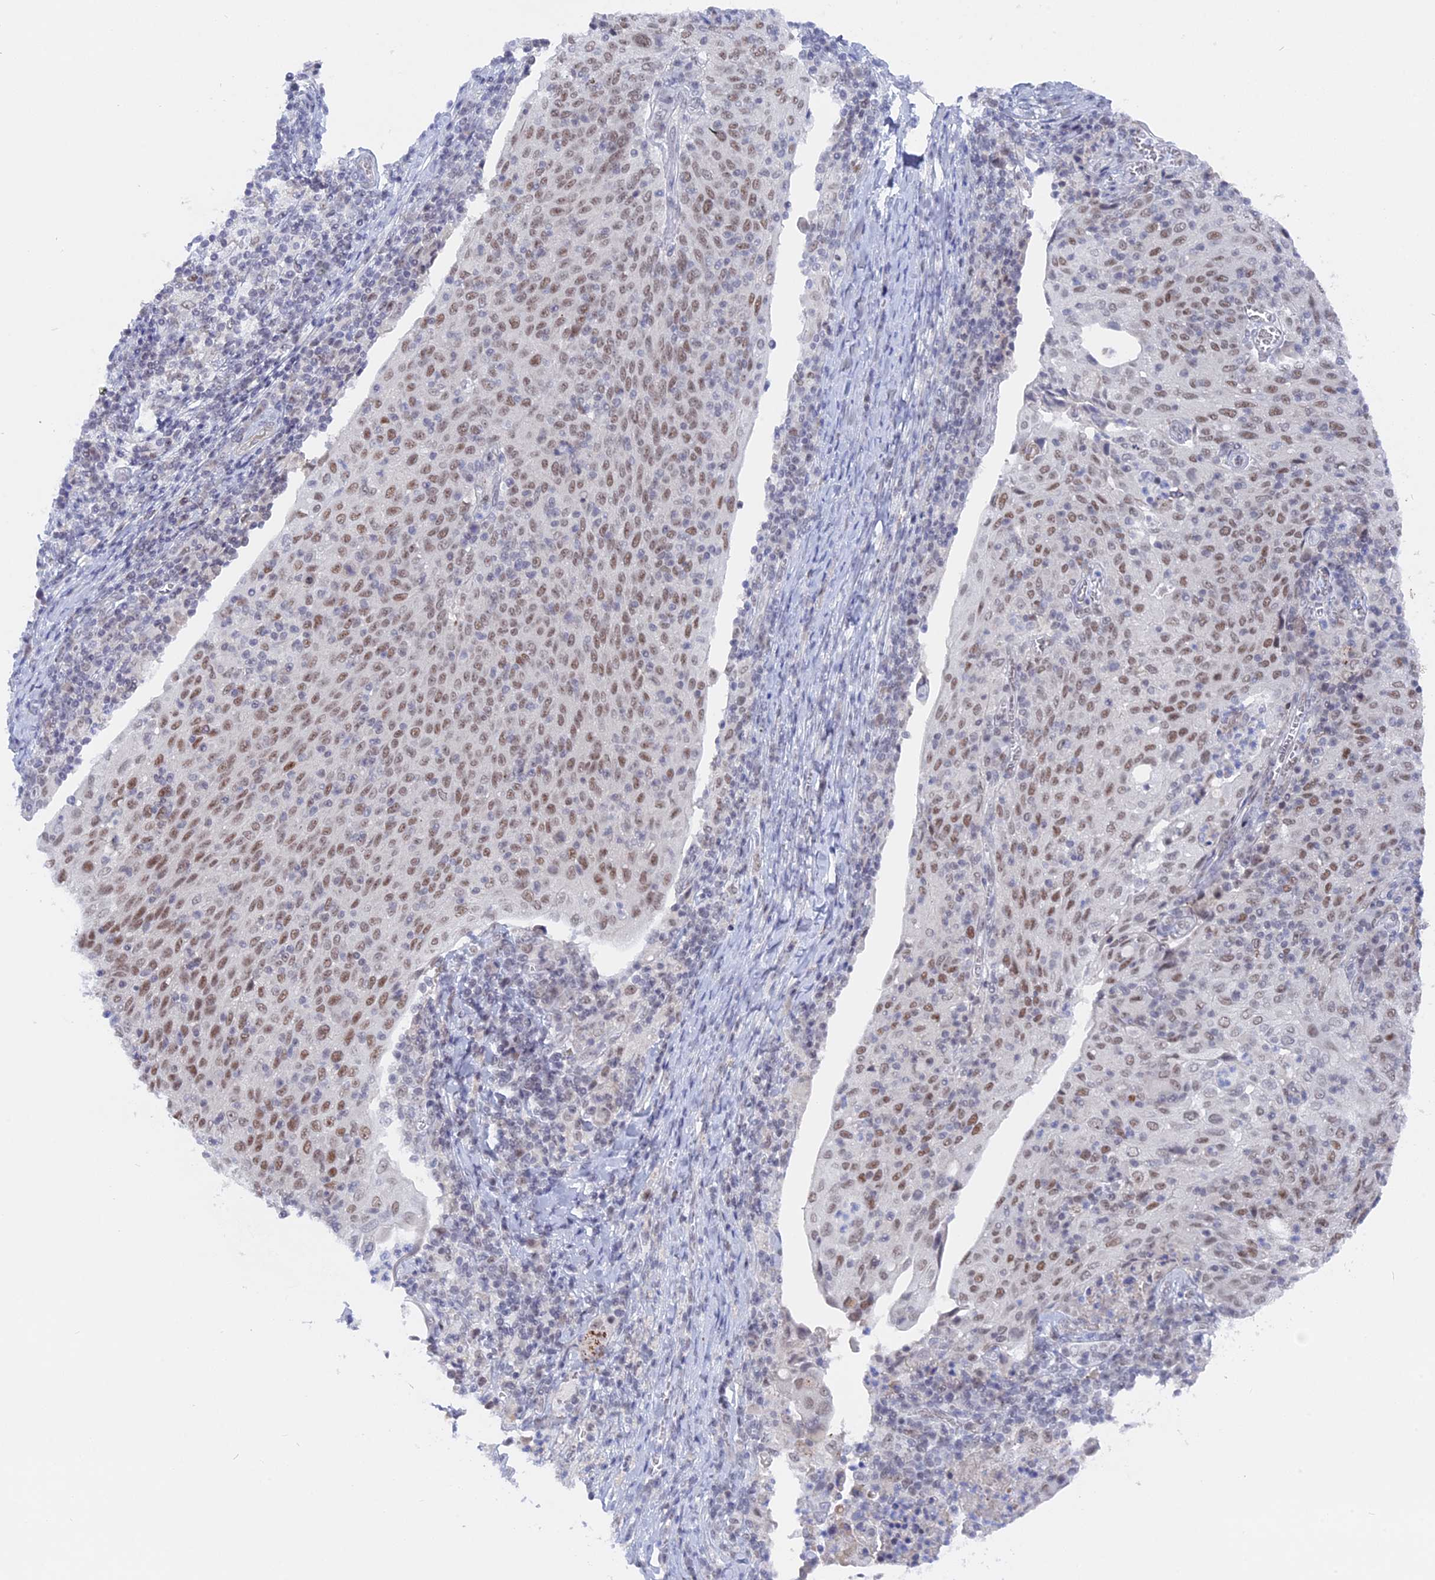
{"staining": {"intensity": "moderate", "quantity": ">75%", "location": "nuclear"}, "tissue": "cervical cancer", "cell_type": "Tumor cells", "image_type": "cancer", "snomed": [{"axis": "morphology", "description": "Squamous cell carcinoma, NOS"}, {"axis": "topography", "description": "Cervix"}], "caption": "Protein expression analysis of human cervical squamous cell carcinoma reveals moderate nuclear expression in approximately >75% of tumor cells.", "gene": "BRD2", "patient": {"sex": "female", "age": 52}}